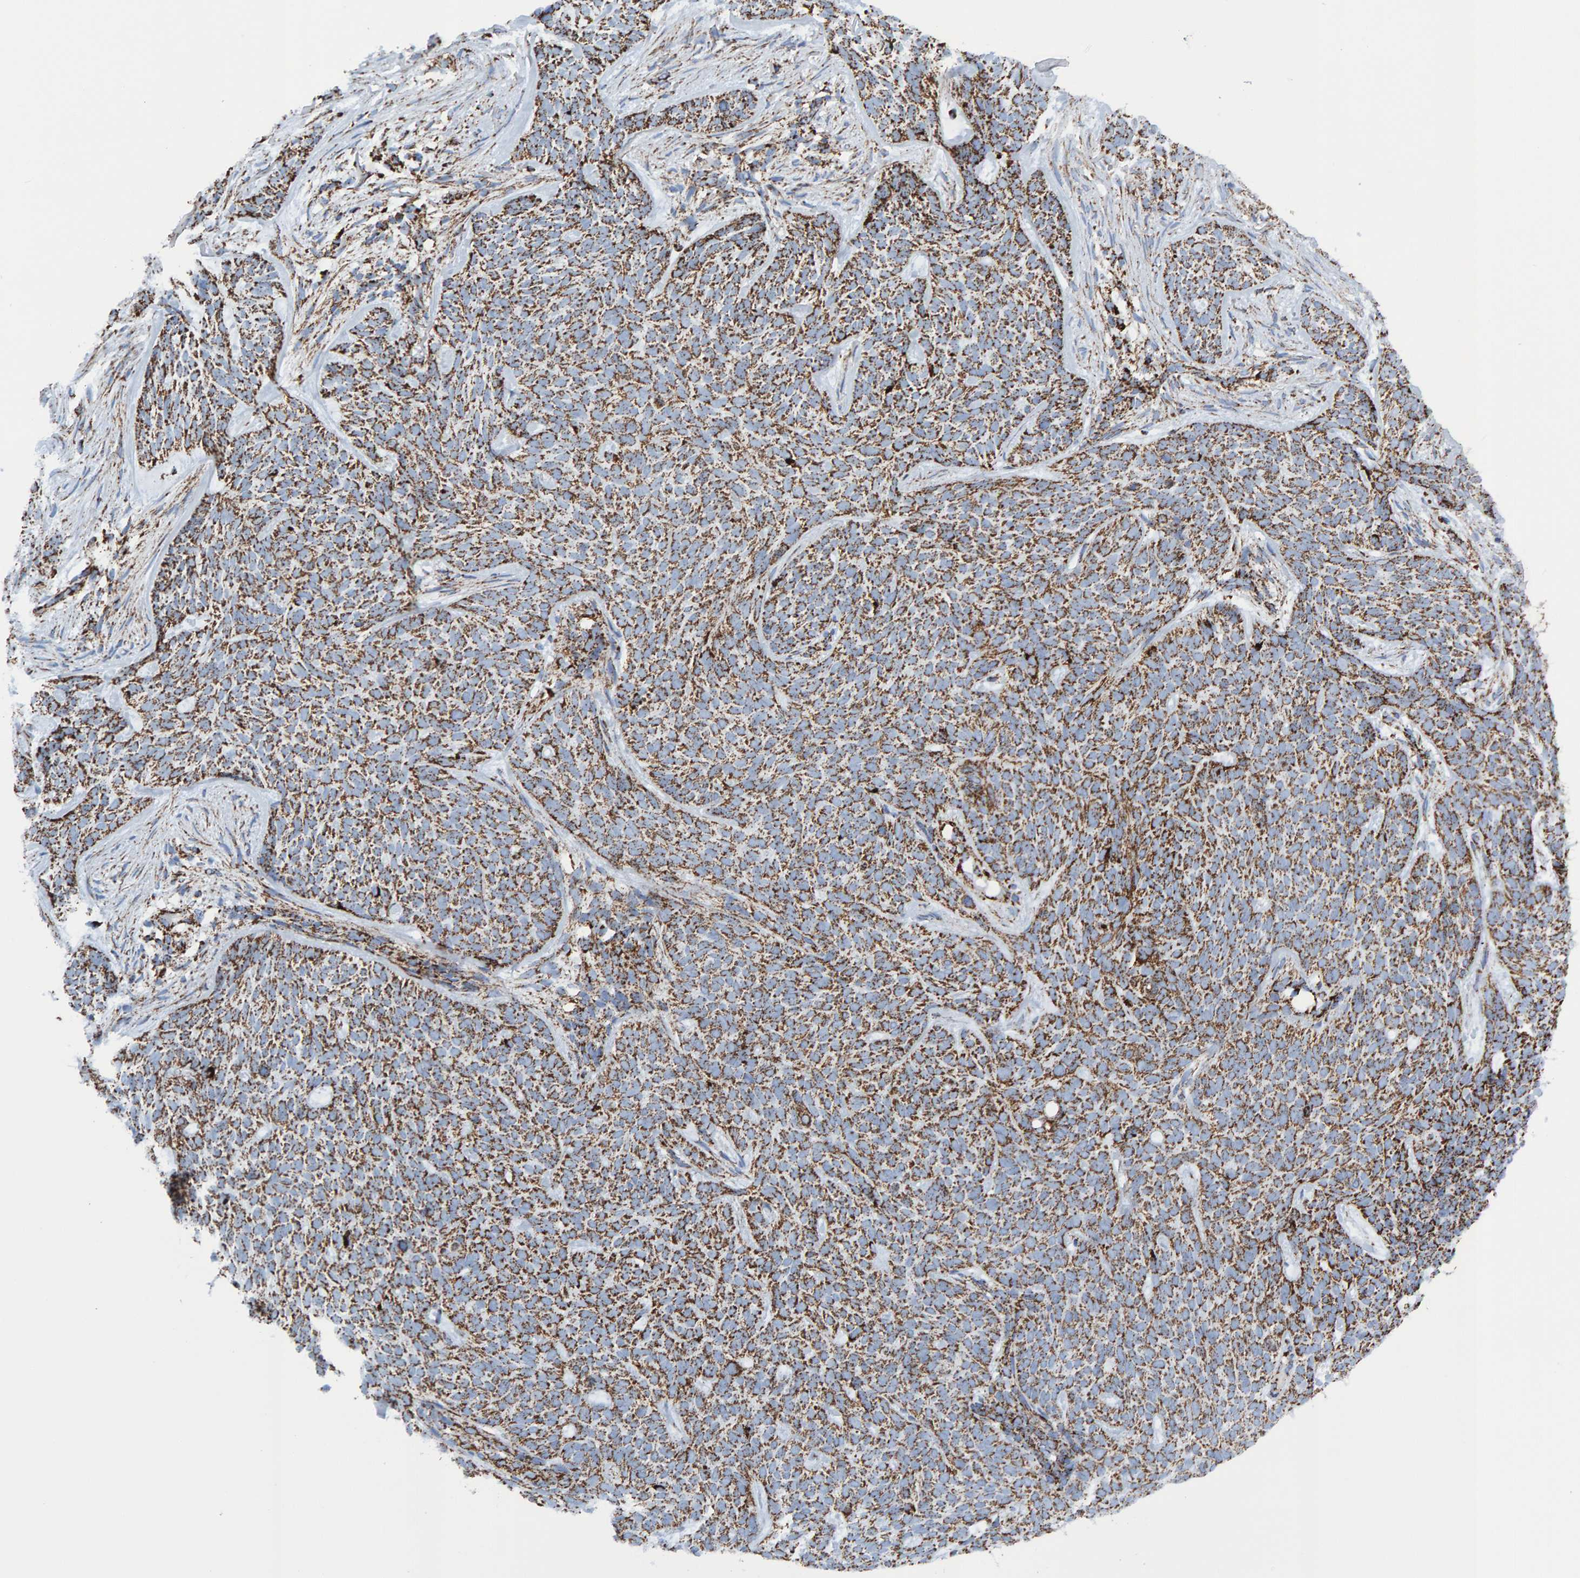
{"staining": {"intensity": "moderate", "quantity": ">75%", "location": "cytoplasmic/membranous"}, "tissue": "skin cancer", "cell_type": "Tumor cells", "image_type": "cancer", "snomed": [{"axis": "morphology", "description": "Basal cell carcinoma"}, {"axis": "topography", "description": "Skin"}], "caption": "Skin cancer tissue shows moderate cytoplasmic/membranous expression in about >75% of tumor cells", "gene": "ENSG00000262660", "patient": {"sex": "female", "age": 59}}